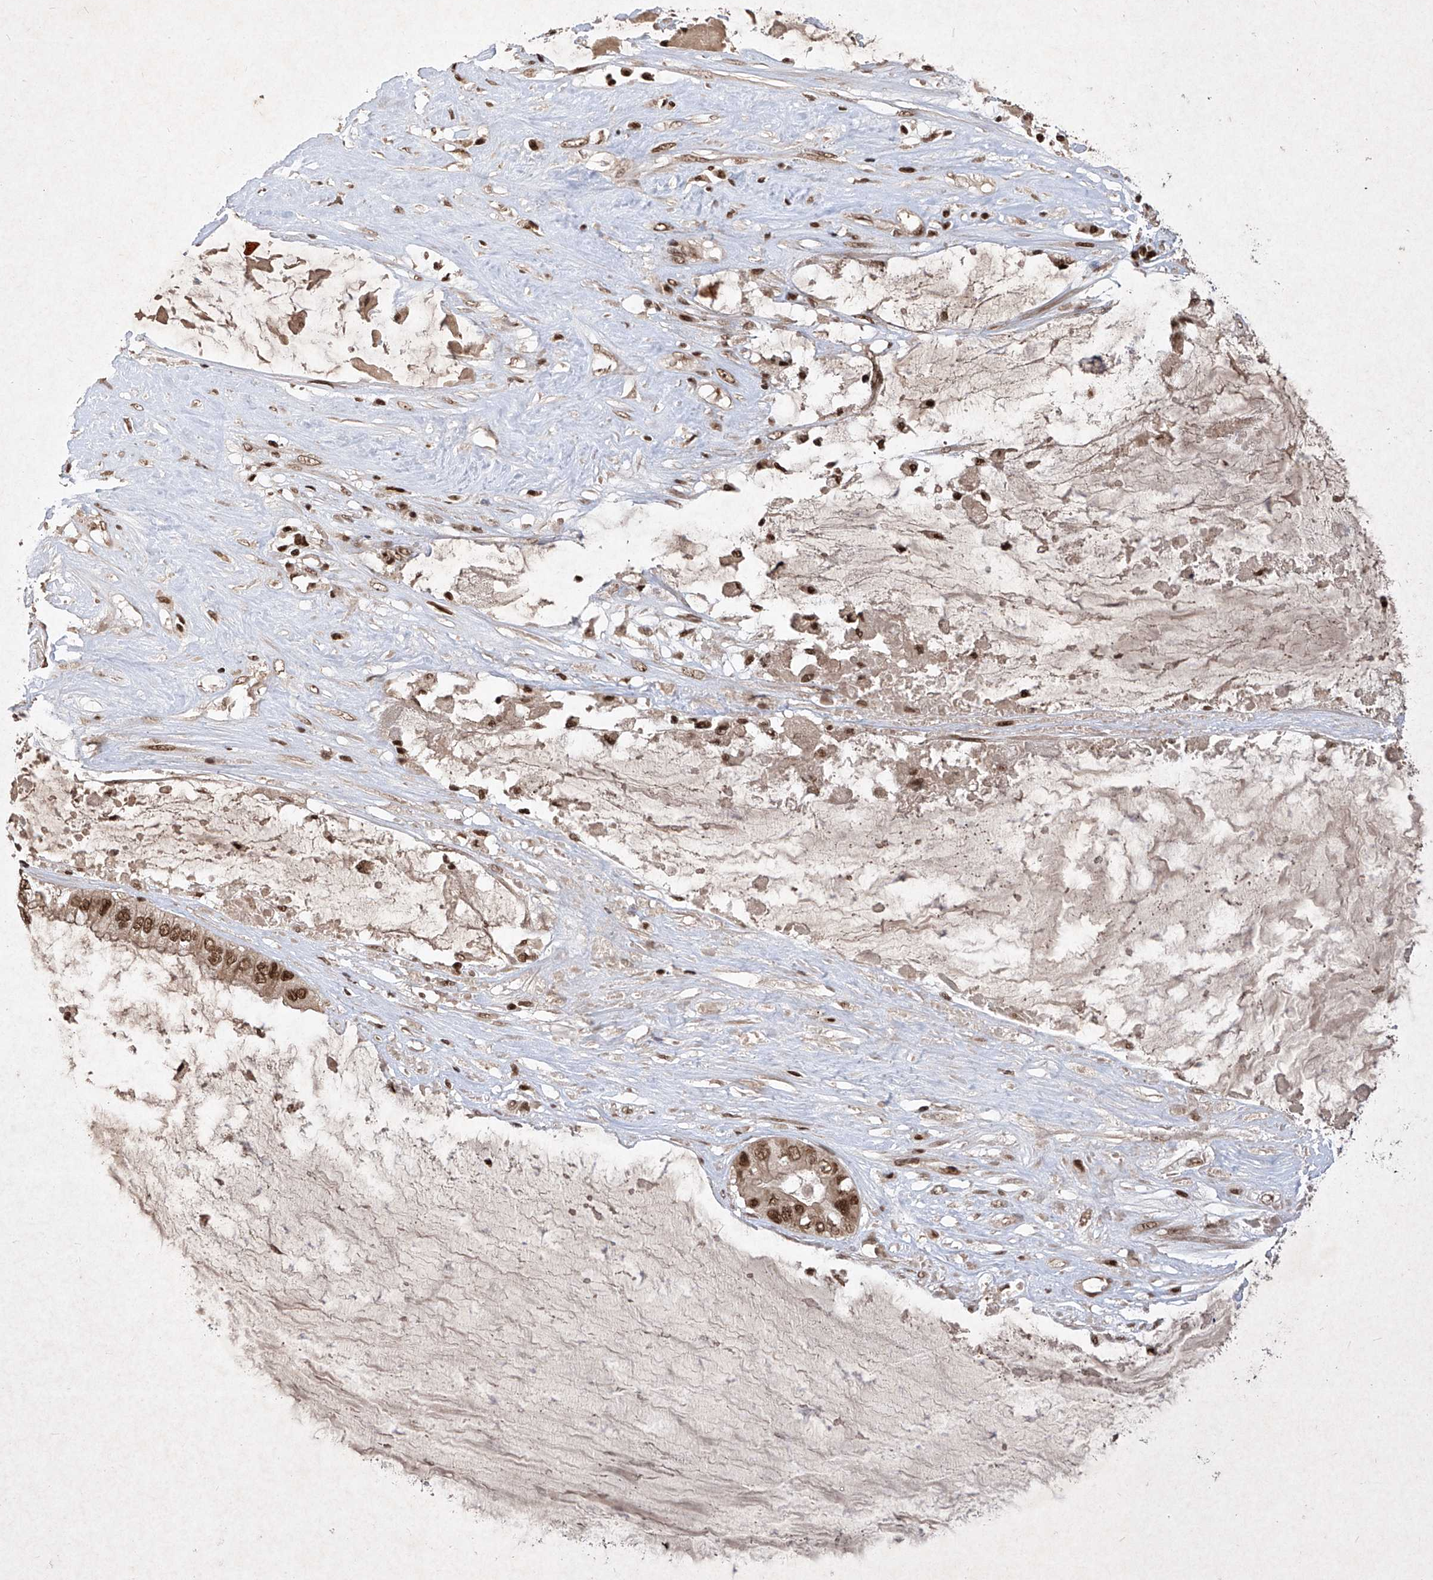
{"staining": {"intensity": "strong", "quantity": ">75%", "location": "nuclear"}, "tissue": "ovarian cancer", "cell_type": "Tumor cells", "image_type": "cancer", "snomed": [{"axis": "morphology", "description": "Cystadenocarcinoma, mucinous, NOS"}, {"axis": "topography", "description": "Ovary"}], "caption": "The photomicrograph displays a brown stain indicating the presence of a protein in the nuclear of tumor cells in ovarian cancer.", "gene": "IRF2", "patient": {"sex": "female", "age": 80}}